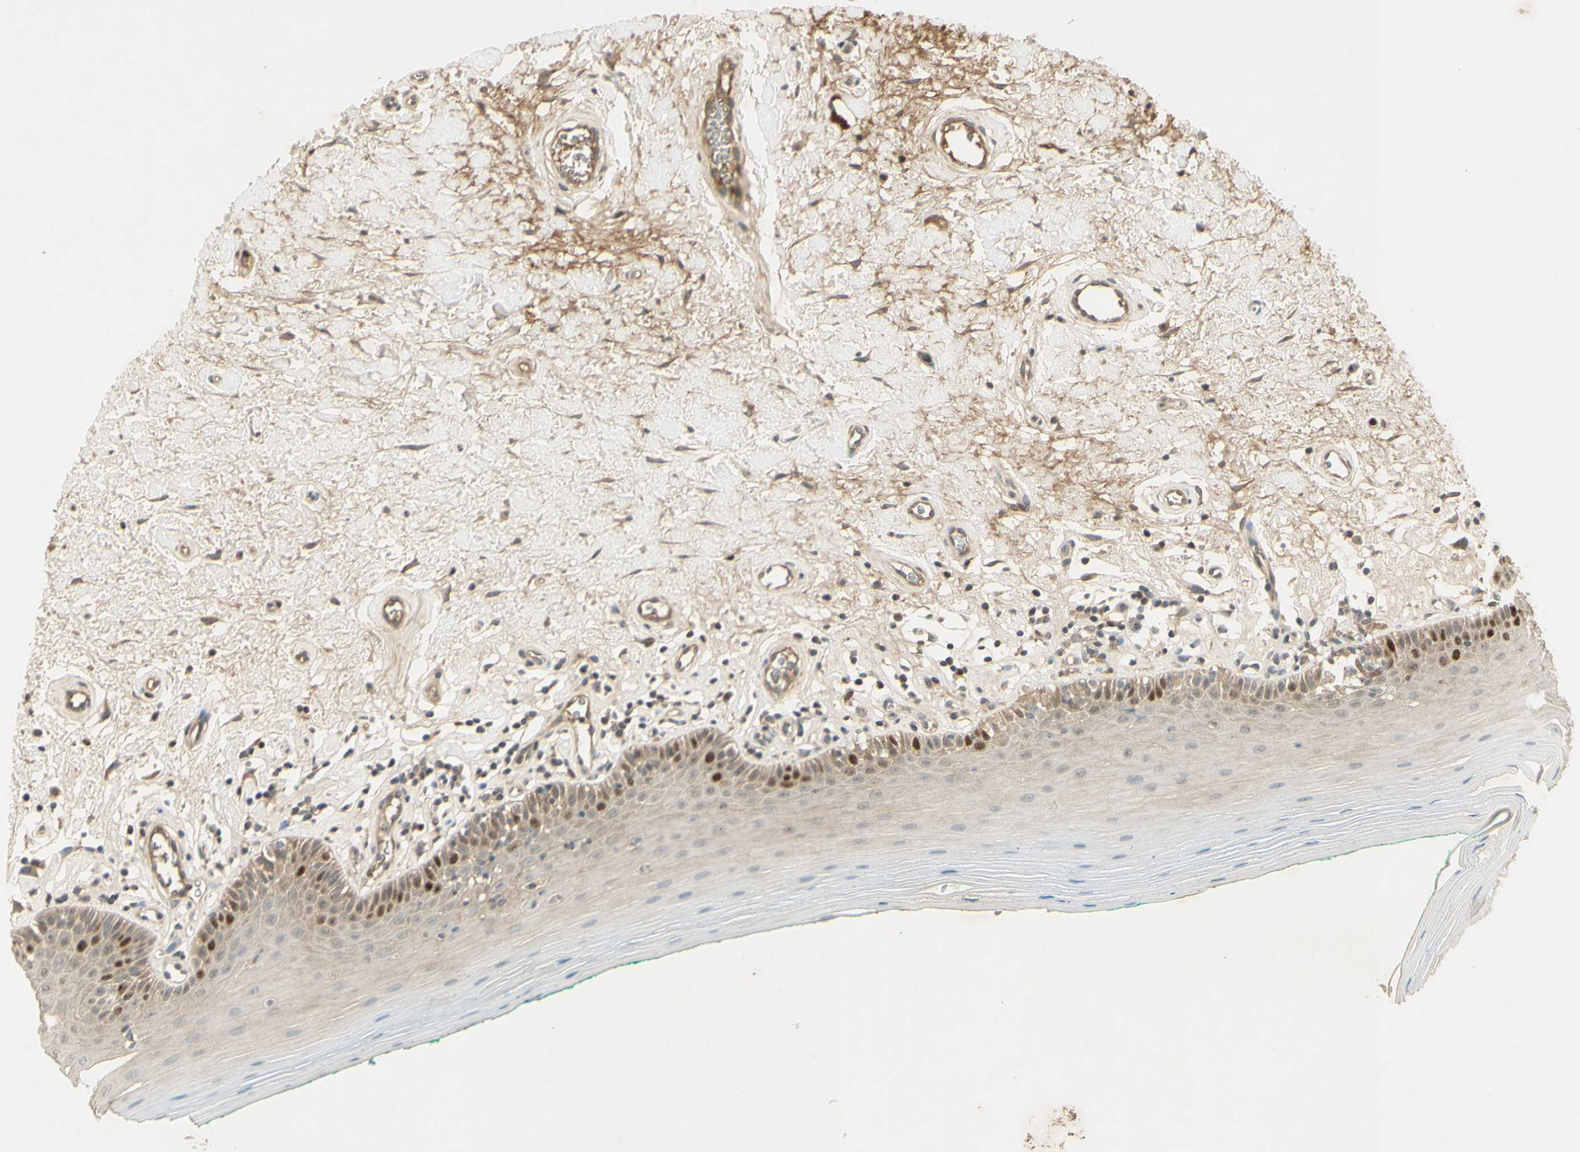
{"staining": {"intensity": "strong", "quantity": "<25%", "location": "nuclear"}, "tissue": "oral mucosa", "cell_type": "Squamous epithelial cells", "image_type": "normal", "snomed": [{"axis": "morphology", "description": "Normal tissue, NOS"}, {"axis": "topography", "description": "Skeletal muscle"}, {"axis": "topography", "description": "Oral tissue"}], "caption": "Immunohistochemistry photomicrograph of unremarkable oral mucosa: human oral mucosa stained using immunohistochemistry demonstrates medium levels of strong protein expression localized specifically in the nuclear of squamous epithelial cells, appearing as a nuclear brown color.", "gene": "RAD18", "patient": {"sex": "male", "age": 58}}